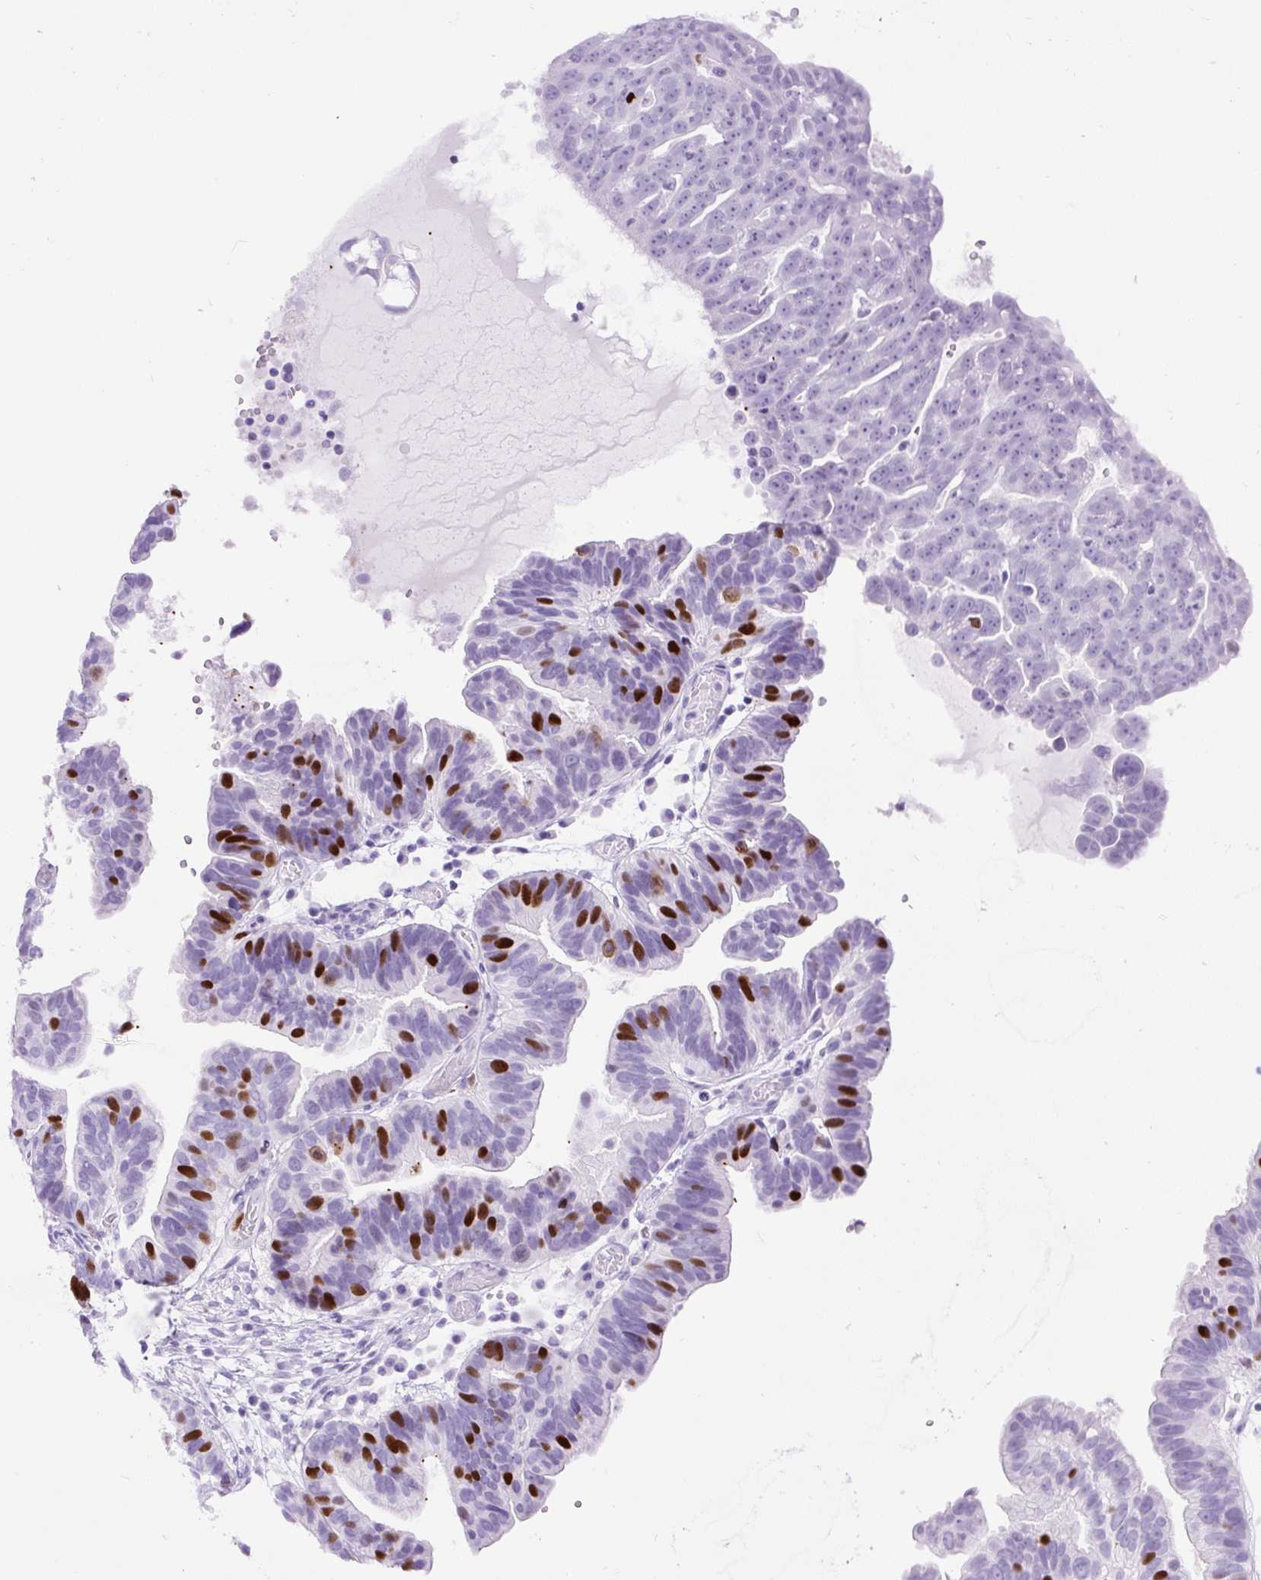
{"staining": {"intensity": "strong", "quantity": "<25%", "location": "nuclear"}, "tissue": "ovarian cancer", "cell_type": "Tumor cells", "image_type": "cancer", "snomed": [{"axis": "morphology", "description": "Cystadenocarcinoma, serous, NOS"}, {"axis": "topography", "description": "Ovary"}], "caption": "Ovarian cancer (serous cystadenocarcinoma) stained with DAB immunohistochemistry (IHC) exhibits medium levels of strong nuclear positivity in about <25% of tumor cells.", "gene": "RACGAP1", "patient": {"sex": "female", "age": 56}}